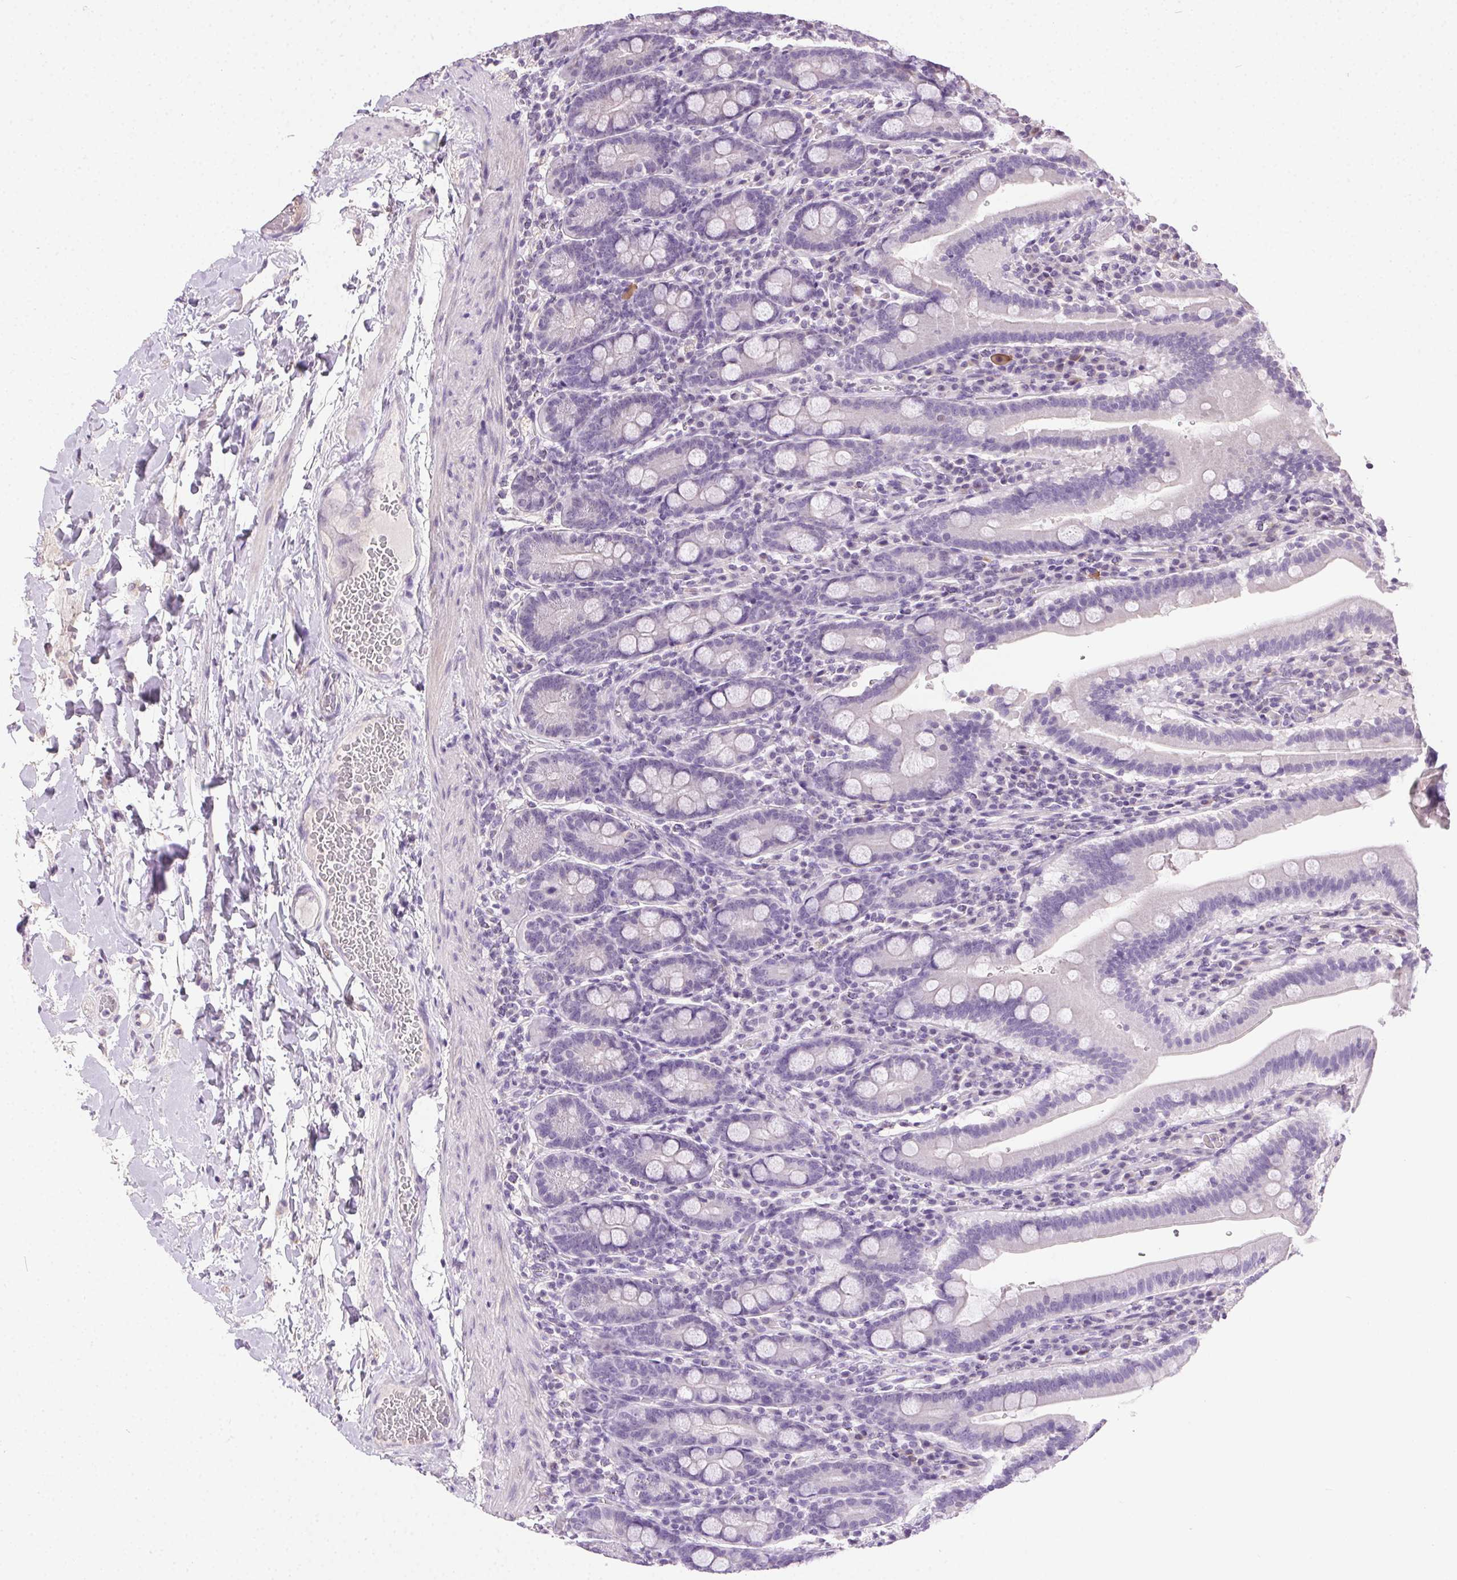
{"staining": {"intensity": "negative", "quantity": "none", "location": "none"}, "tissue": "small intestine", "cell_type": "Glandular cells", "image_type": "normal", "snomed": [{"axis": "morphology", "description": "Normal tissue, NOS"}, {"axis": "topography", "description": "Small intestine"}], "caption": "High power microscopy photomicrograph of an immunohistochemistry photomicrograph of normal small intestine, revealing no significant staining in glandular cells.", "gene": "SYCE2", "patient": {"sex": "male", "age": 26}}